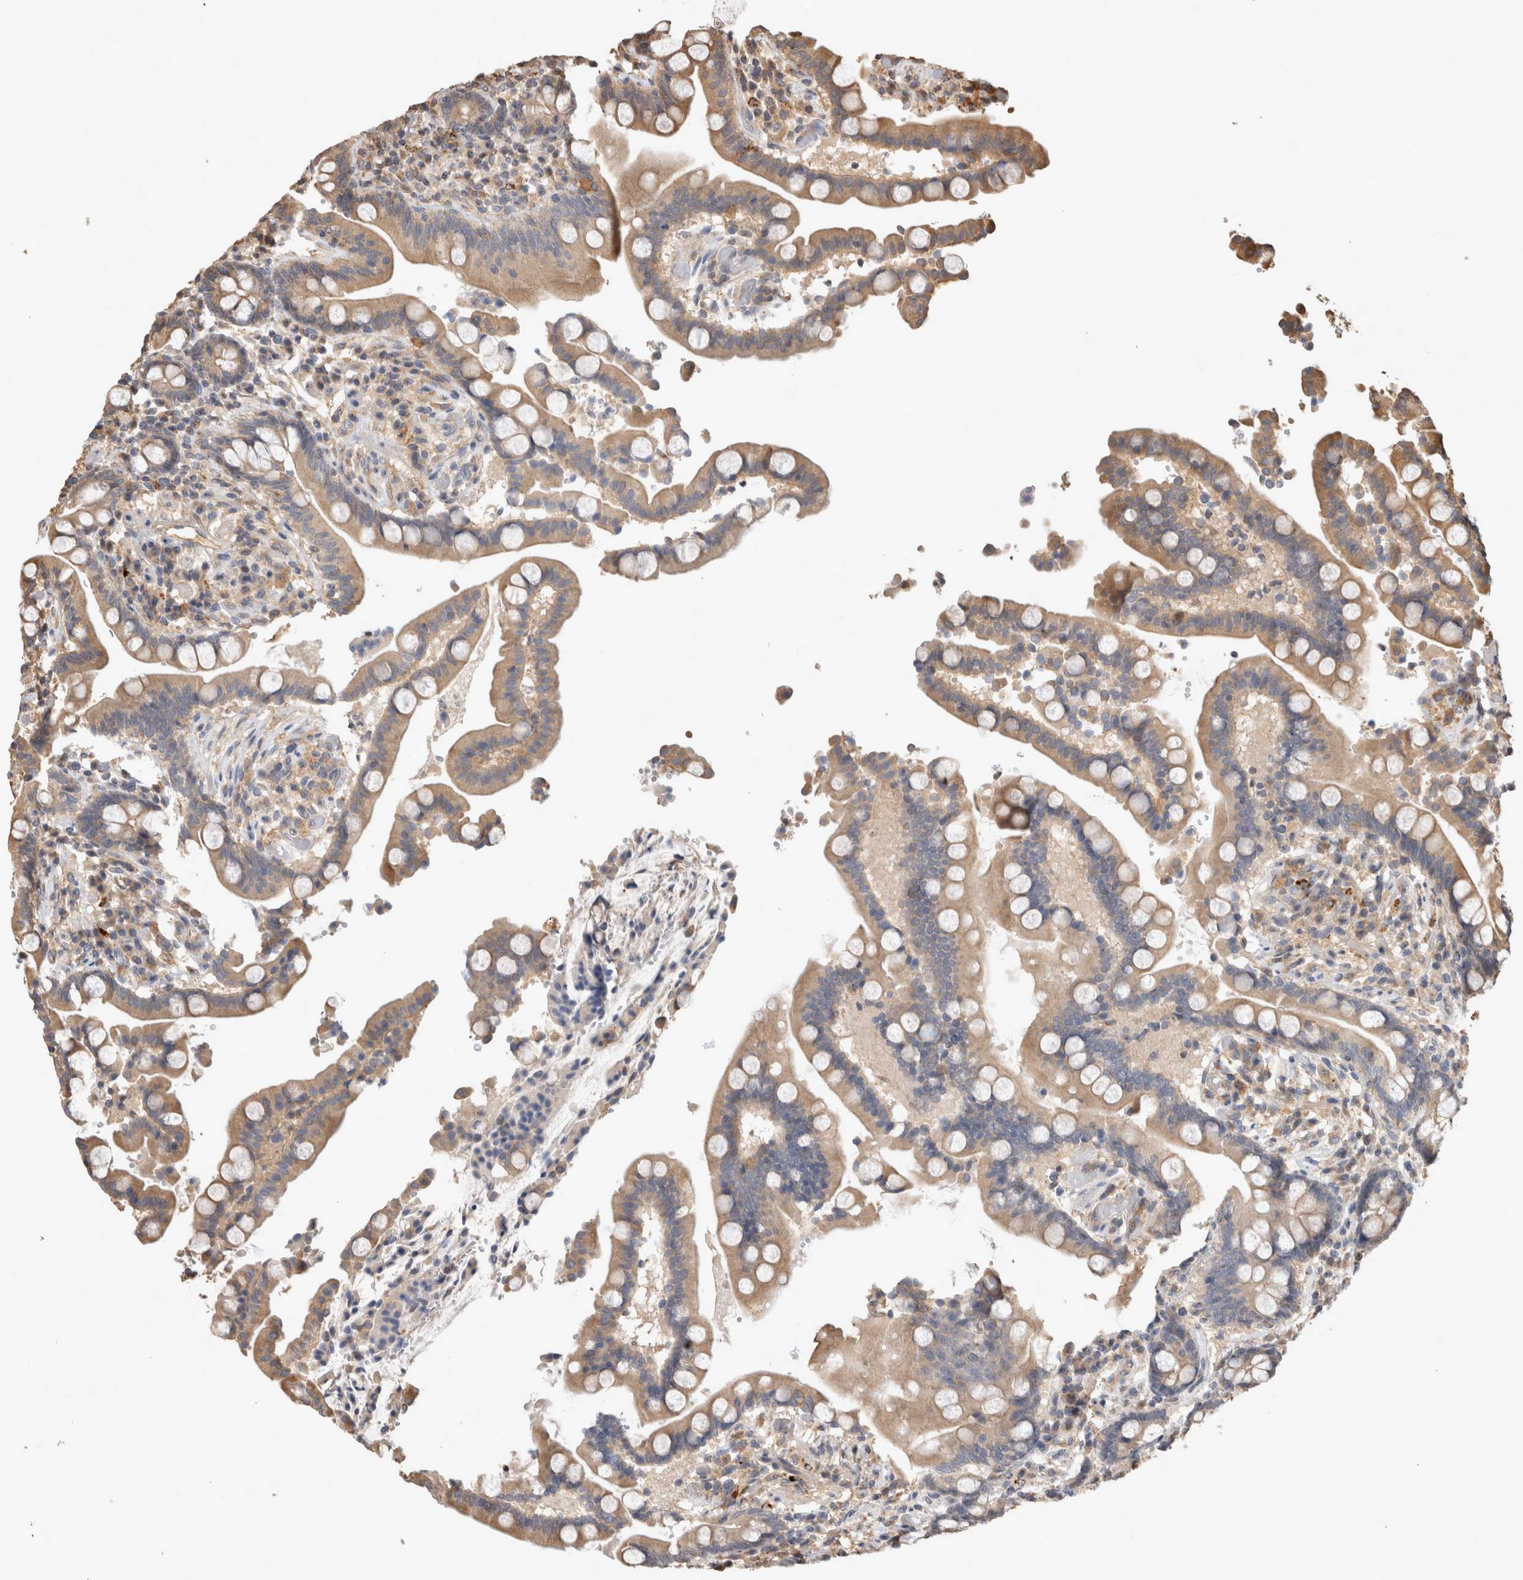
{"staining": {"intensity": "moderate", "quantity": ">75%", "location": "cytoplasmic/membranous"}, "tissue": "colon", "cell_type": "Endothelial cells", "image_type": "normal", "snomed": [{"axis": "morphology", "description": "Normal tissue, NOS"}, {"axis": "topography", "description": "Colon"}], "caption": "Protein staining by IHC exhibits moderate cytoplasmic/membranous expression in about >75% of endothelial cells in normal colon. The protein of interest is stained brown, and the nuclei are stained in blue (DAB IHC with brightfield microscopy, high magnification).", "gene": "CLIP1", "patient": {"sex": "male", "age": 73}}